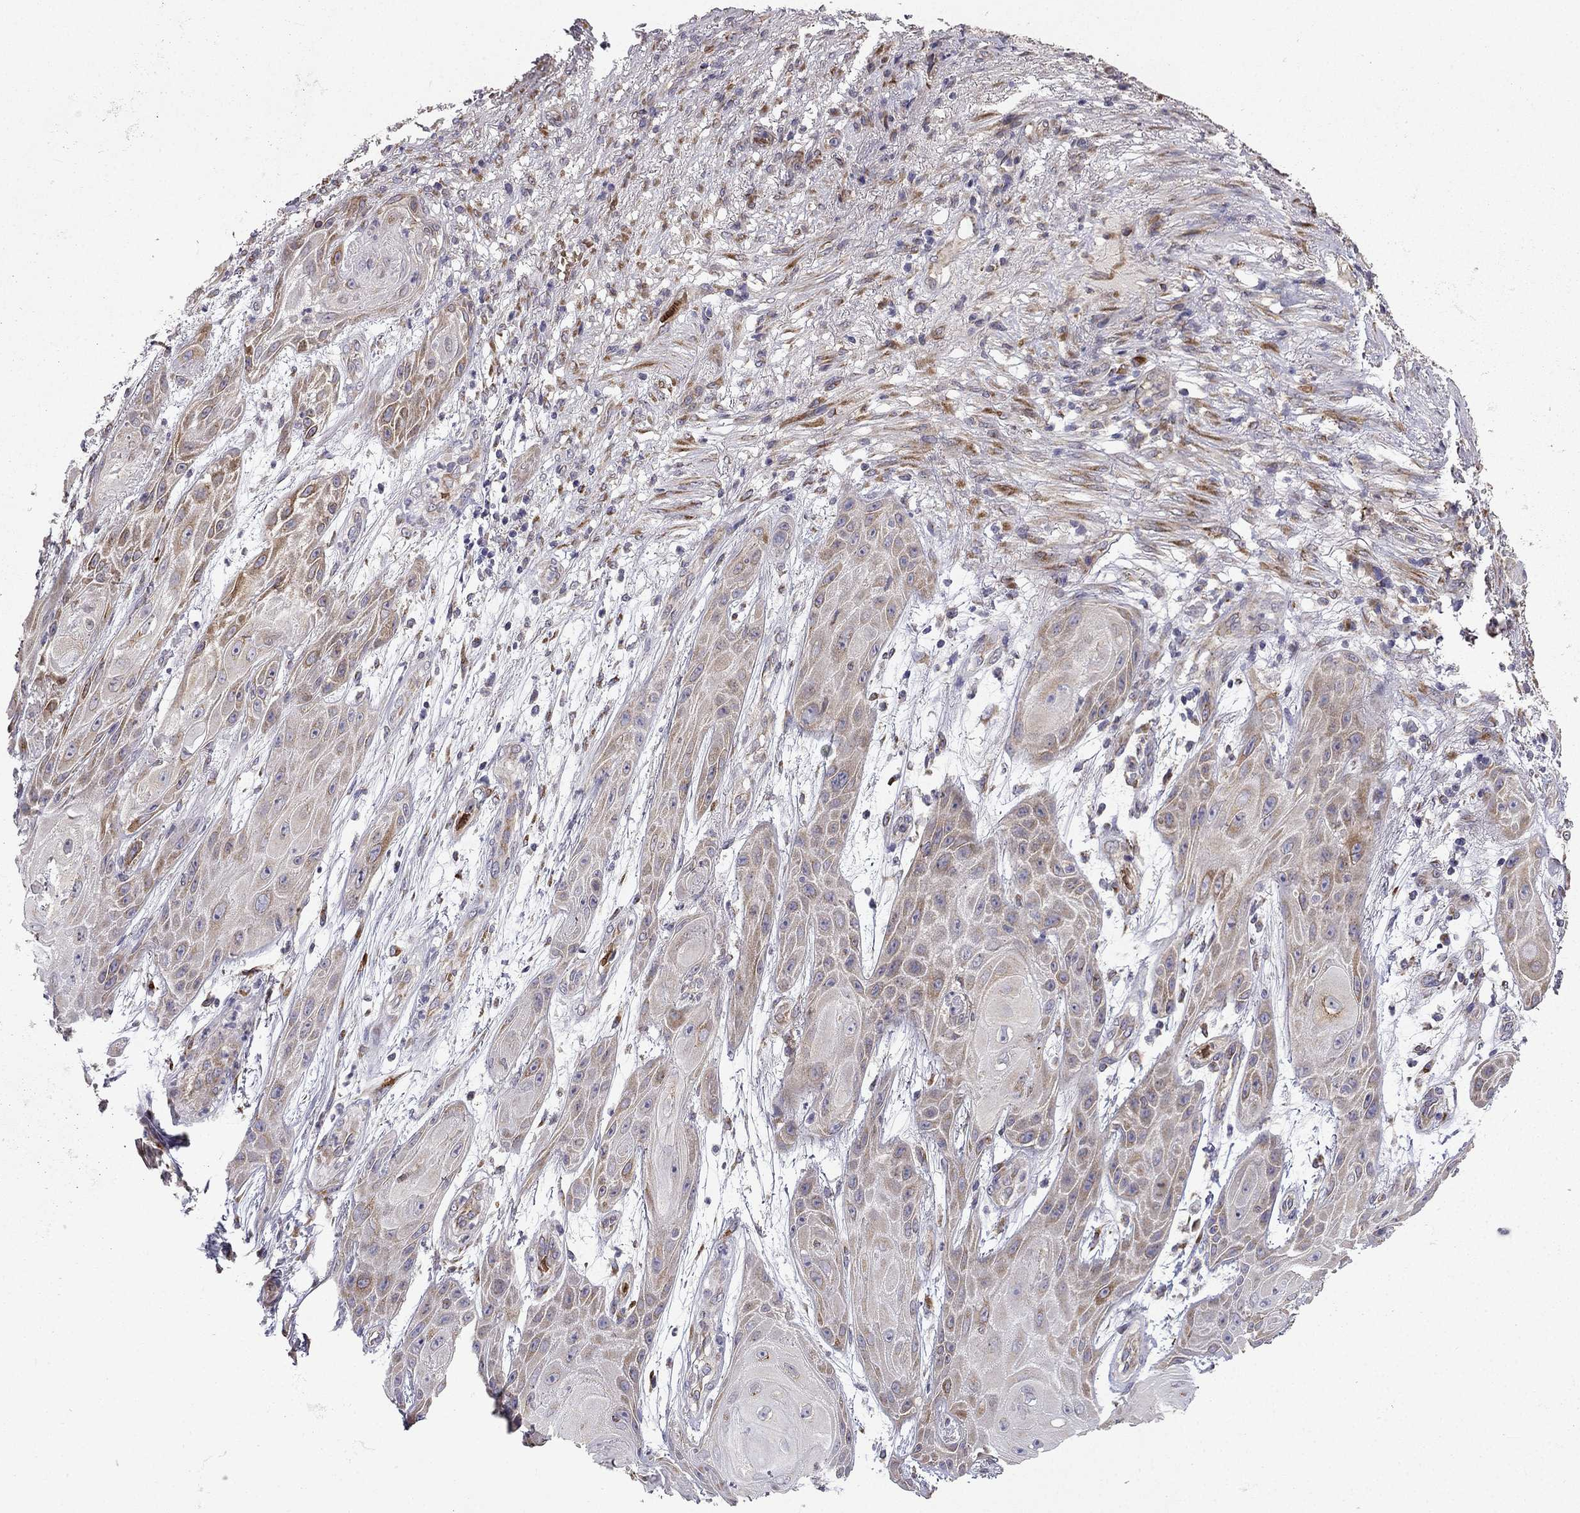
{"staining": {"intensity": "weak", "quantity": "25%-75%", "location": "cytoplasmic/membranous"}, "tissue": "skin cancer", "cell_type": "Tumor cells", "image_type": "cancer", "snomed": [{"axis": "morphology", "description": "Squamous cell carcinoma, NOS"}, {"axis": "topography", "description": "Skin"}], "caption": "Immunohistochemistry photomicrograph of neoplastic tissue: human squamous cell carcinoma (skin) stained using immunohistochemistry (IHC) exhibits low levels of weak protein expression localized specifically in the cytoplasmic/membranous of tumor cells, appearing as a cytoplasmic/membranous brown color.", "gene": "B4GALT7", "patient": {"sex": "male", "age": 62}}